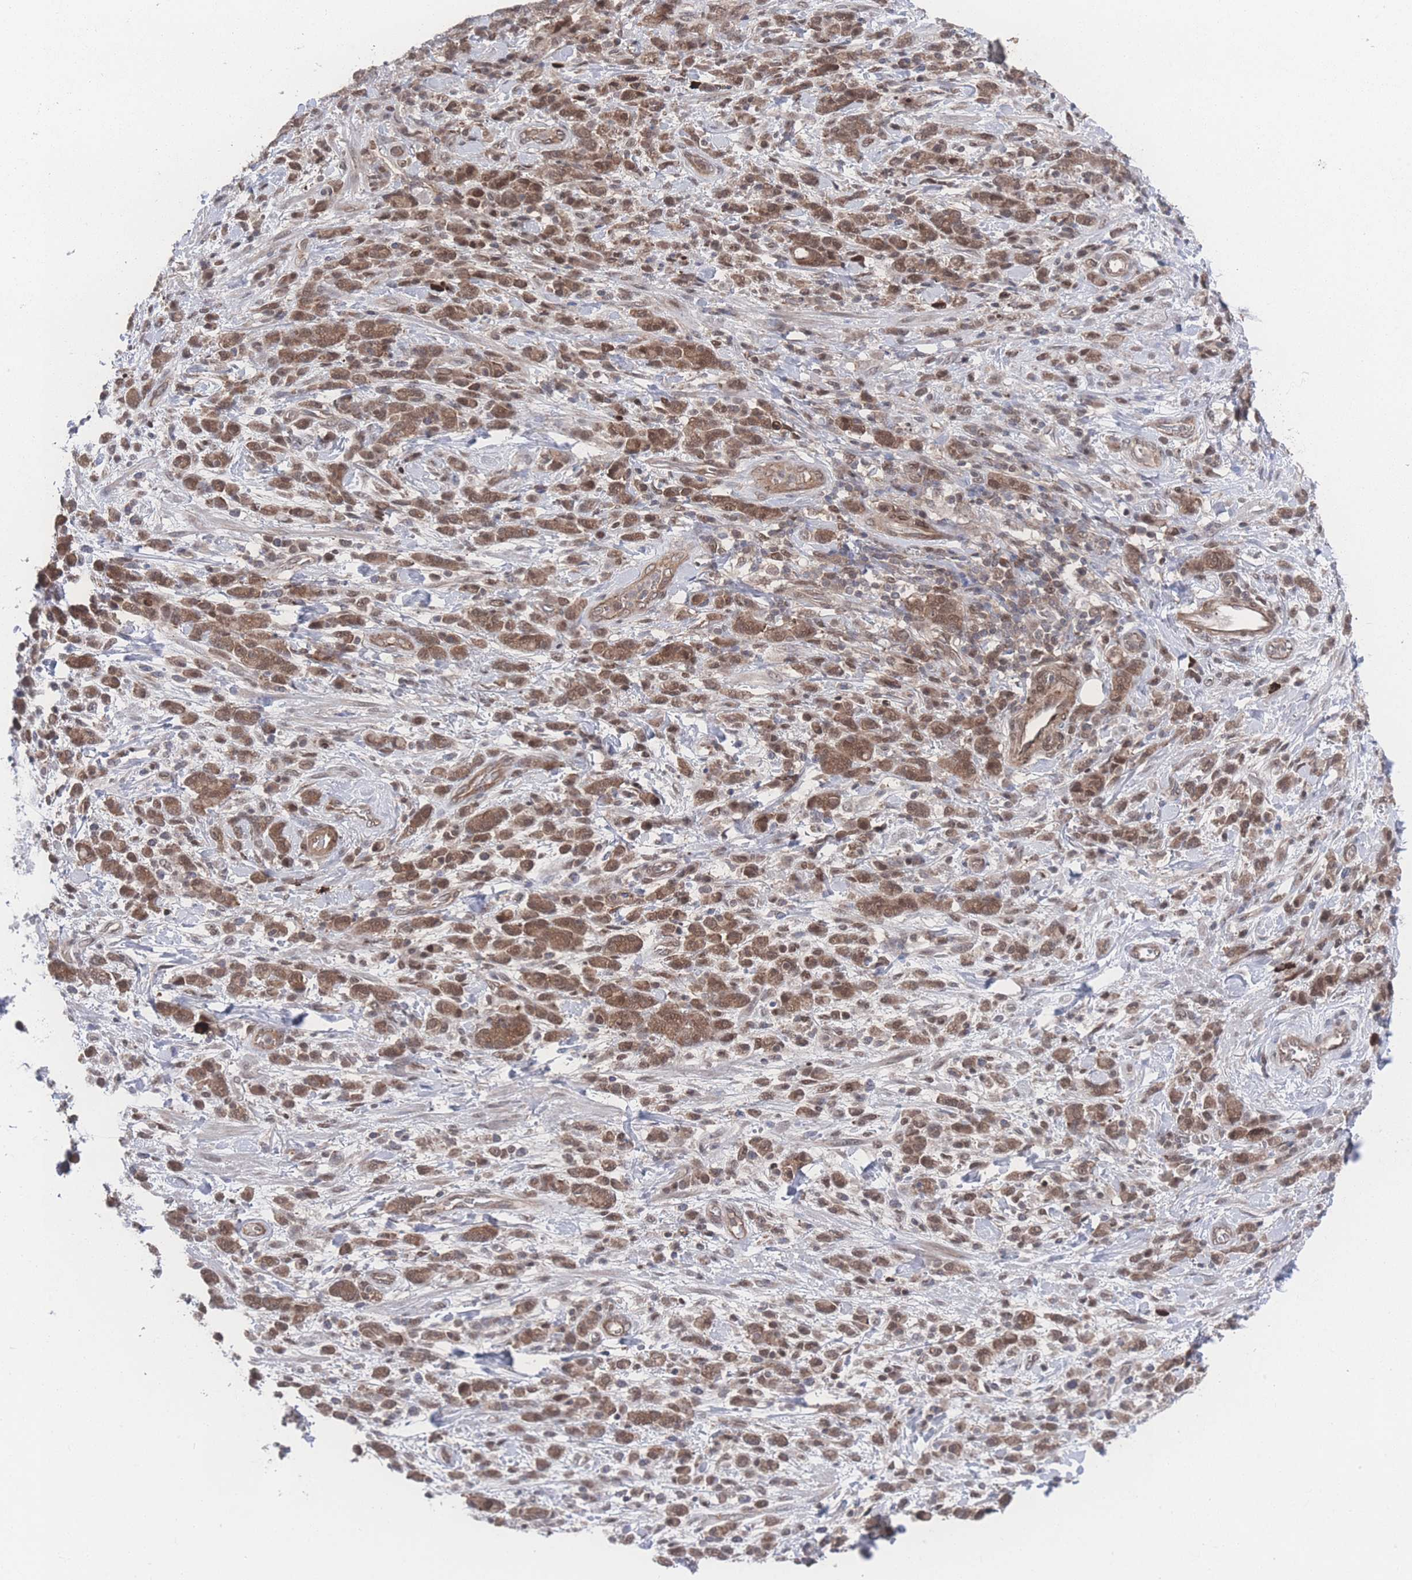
{"staining": {"intensity": "moderate", "quantity": ">75%", "location": "cytoplasmic/membranous,nuclear"}, "tissue": "stomach cancer", "cell_type": "Tumor cells", "image_type": "cancer", "snomed": [{"axis": "morphology", "description": "Adenocarcinoma, NOS"}, {"axis": "topography", "description": "Stomach"}], "caption": "A histopathology image showing moderate cytoplasmic/membranous and nuclear staining in approximately >75% of tumor cells in stomach cancer (adenocarcinoma), as visualized by brown immunohistochemical staining.", "gene": "PSMA1", "patient": {"sex": "male", "age": 77}}